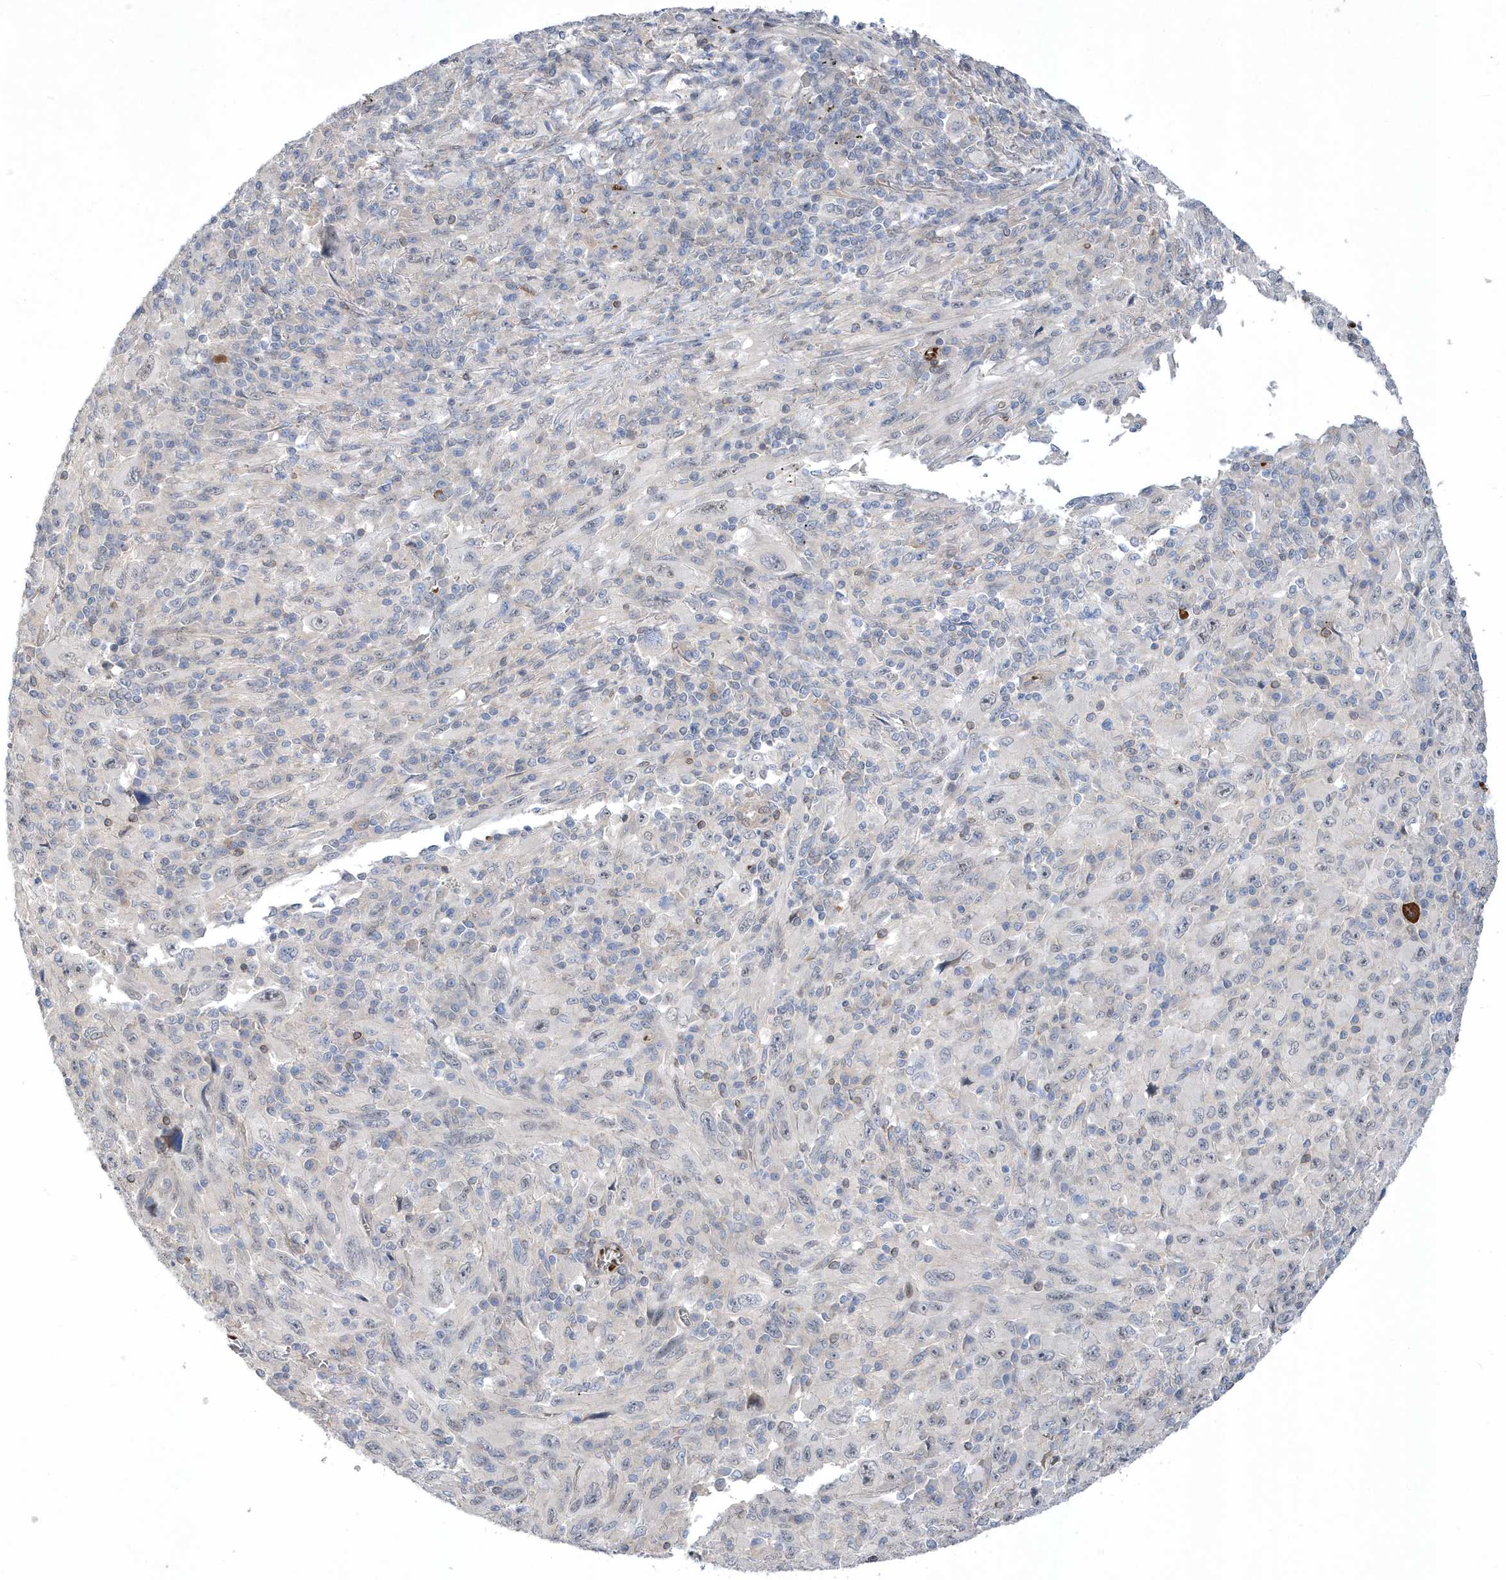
{"staining": {"intensity": "negative", "quantity": "none", "location": "none"}, "tissue": "melanoma", "cell_type": "Tumor cells", "image_type": "cancer", "snomed": [{"axis": "morphology", "description": "Malignant melanoma, Metastatic site"}, {"axis": "topography", "description": "Skin"}], "caption": "DAB immunohistochemical staining of human melanoma displays no significant positivity in tumor cells.", "gene": "ZNF875", "patient": {"sex": "female", "age": 56}}